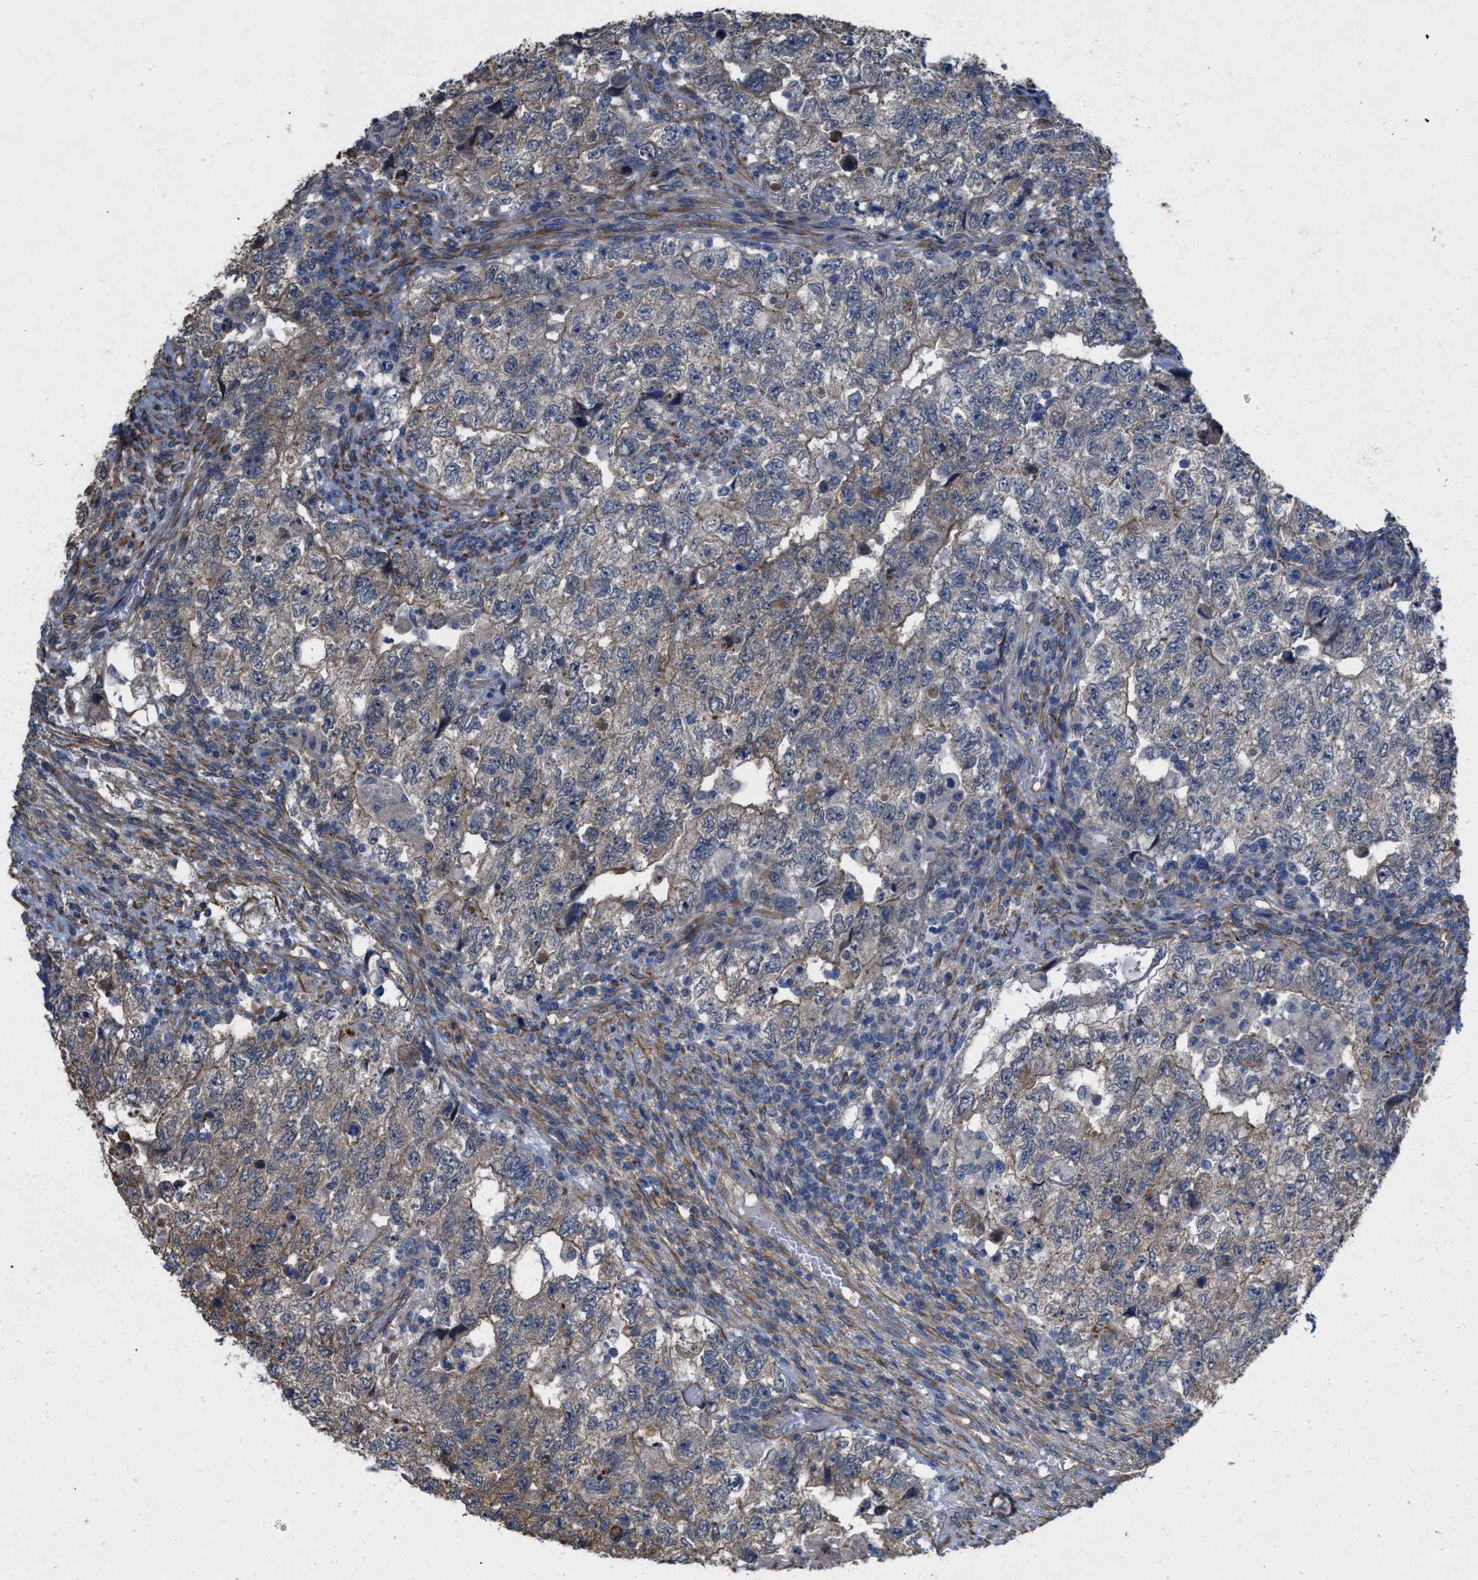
{"staining": {"intensity": "weak", "quantity": "<25%", "location": "cytoplasmic/membranous"}, "tissue": "testis cancer", "cell_type": "Tumor cells", "image_type": "cancer", "snomed": [{"axis": "morphology", "description": "Carcinoma, Embryonal, NOS"}, {"axis": "topography", "description": "Testis"}], "caption": "Immunohistochemistry (IHC) micrograph of human embryonal carcinoma (testis) stained for a protein (brown), which exhibits no expression in tumor cells.", "gene": "SLC4A11", "patient": {"sex": "male", "age": 36}}